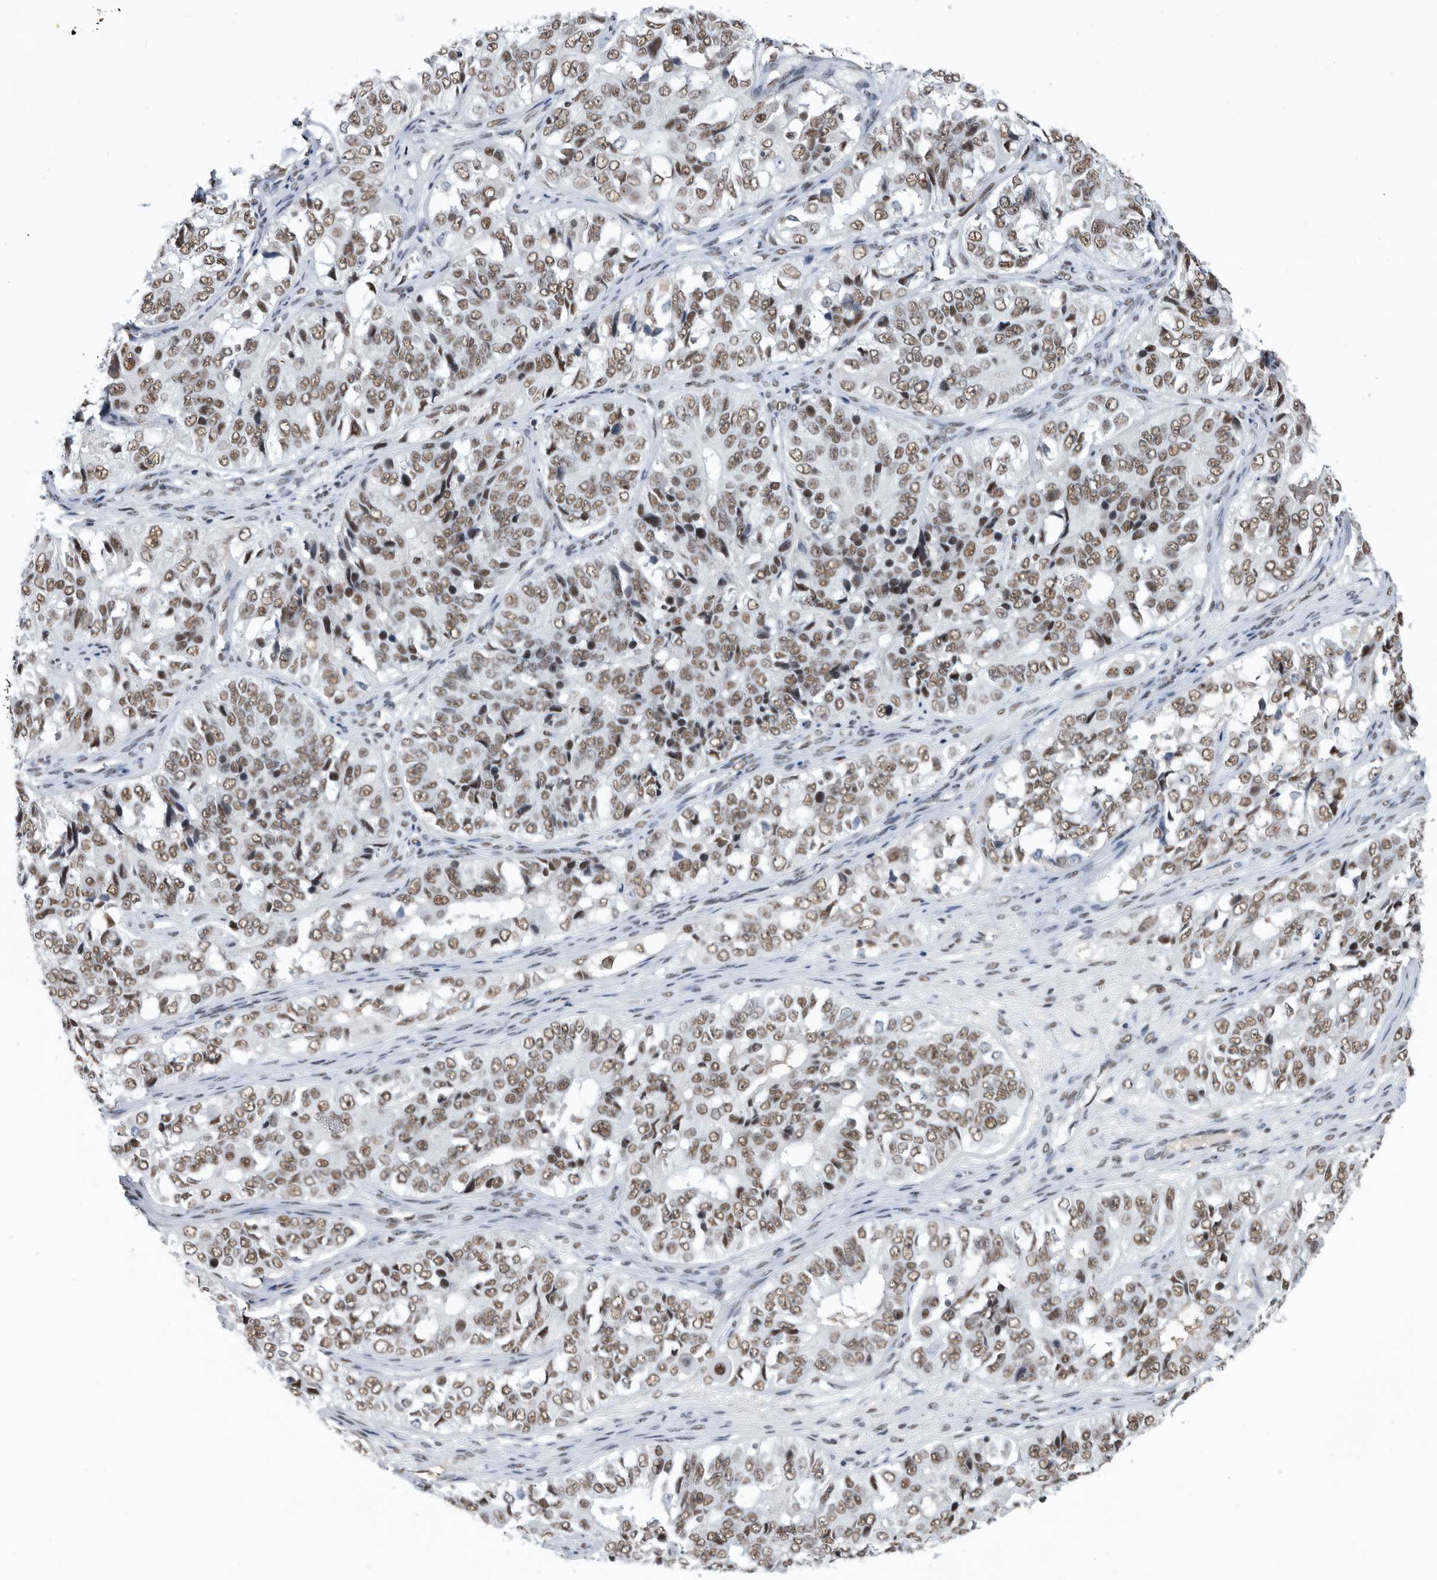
{"staining": {"intensity": "moderate", "quantity": ">75%", "location": "nuclear"}, "tissue": "ovarian cancer", "cell_type": "Tumor cells", "image_type": "cancer", "snomed": [{"axis": "morphology", "description": "Carcinoma, endometroid"}, {"axis": "topography", "description": "Ovary"}], "caption": "Immunohistochemistry (IHC) histopathology image of human ovarian cancer (endometroid carcinoma) stained for a protein (brown), which displays medium levels of moderate nuclear expression in about >75% of tumor cells.", "gene": "SF3A1", "patient": {"sex": "female", "age": 51}}